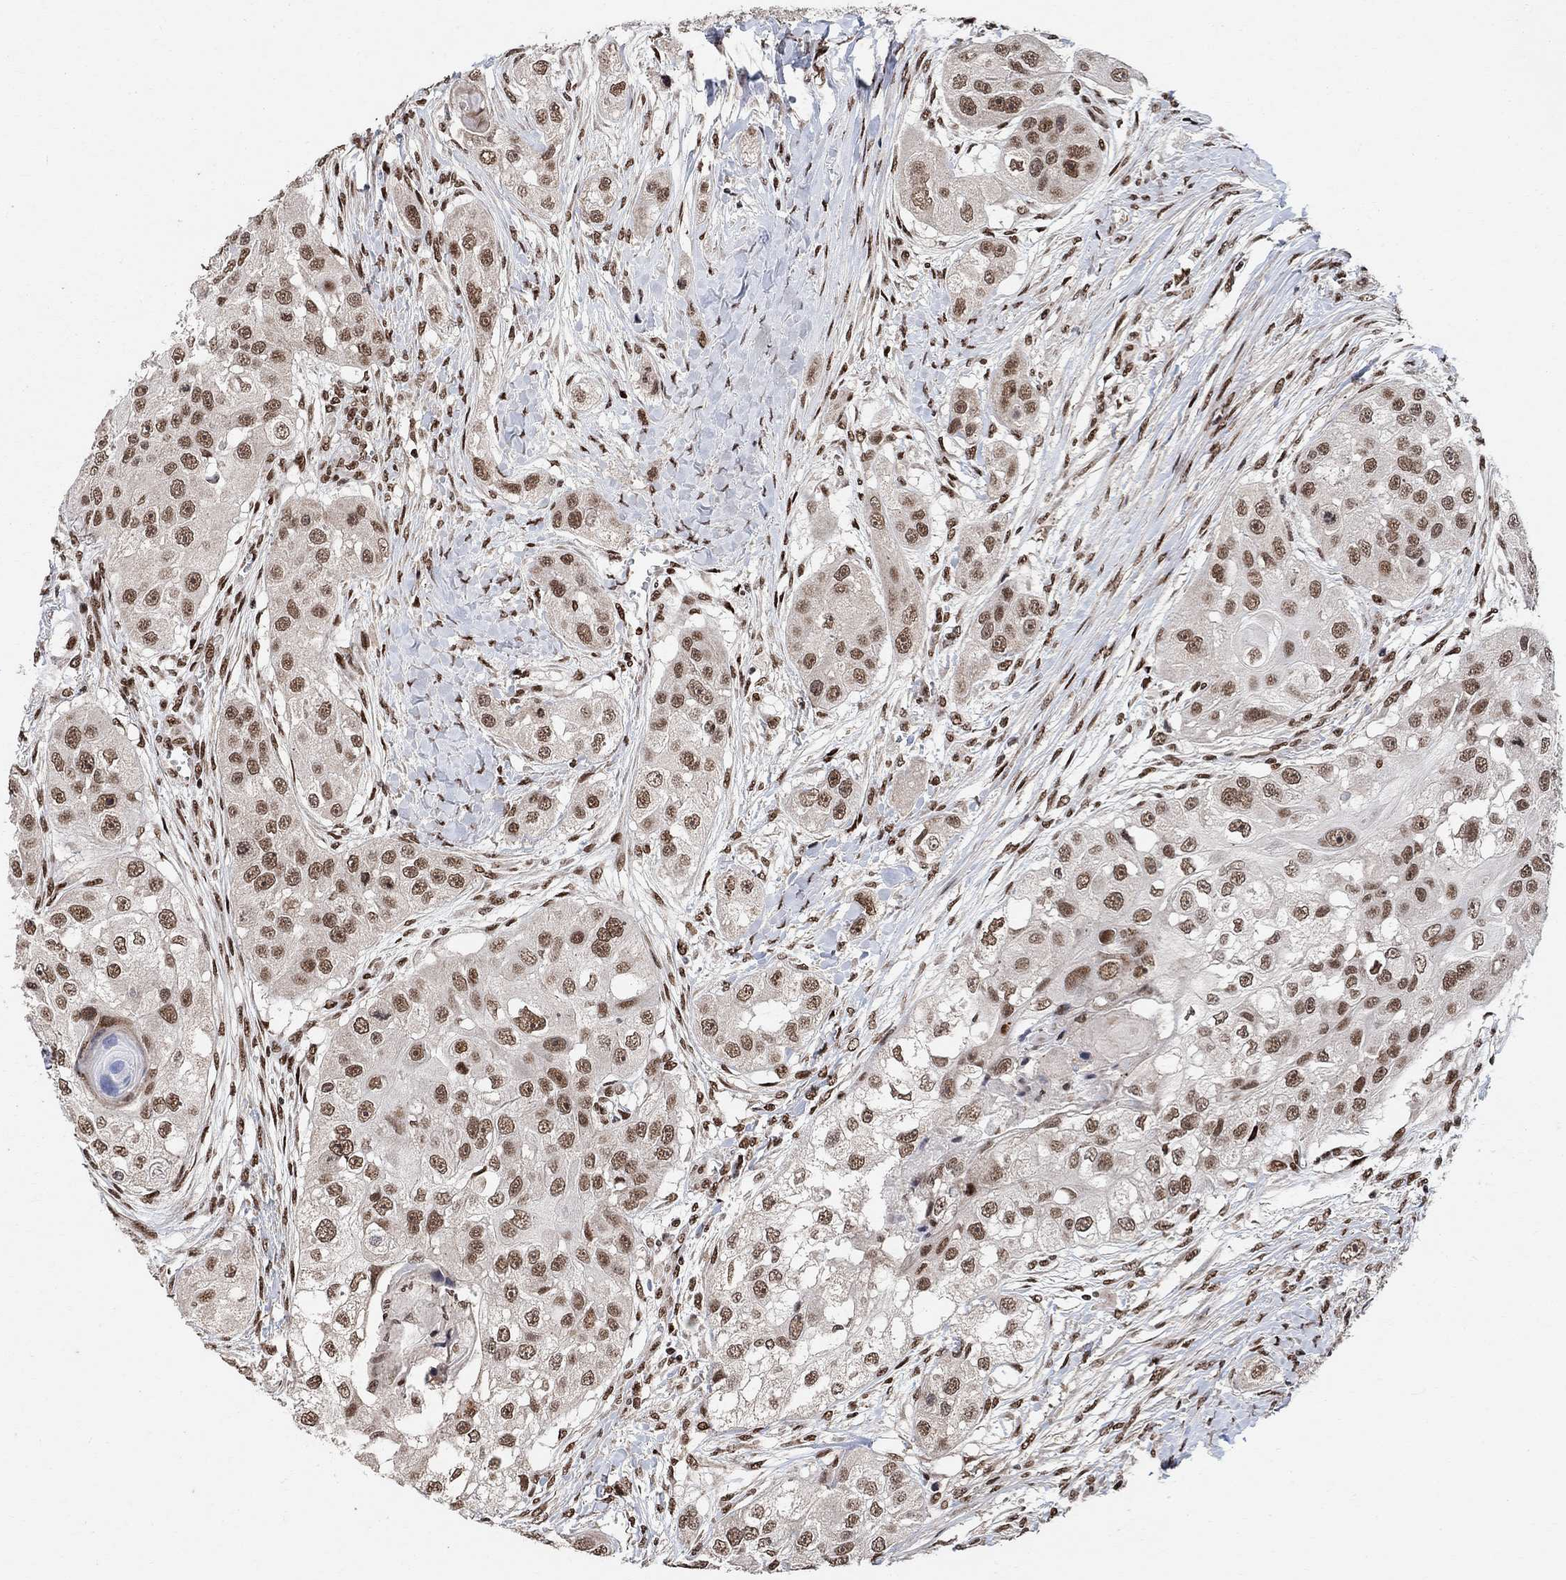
{"staining": {"intensity": "moderate", "quantity": ">75%", "location": "nuclear"}, "tissue": "head and neck cancer", "cell_type": "Tumor cells", "image_type": "cancer", "snomed": [{"axis": "morphology", "description": "Normal tissue, NOS"}, {"axis": "morphology", "description": "Squamous cell carcinoma, NOS"}, {"axis": "topography", "description": "Skeletal muscle"}, {"axis": "topography", "description": "Head-Neck"}], "caption": "Protein expression analysis of head and neck cancer (squamous cell carcinoma) demonstrates moderate nuclear expression in about >75% of tumor cells. (IHC, brightfield microscopy, high magnification).", "gene": "E4F1", "patient": {"sex": "male", "age": 51}}